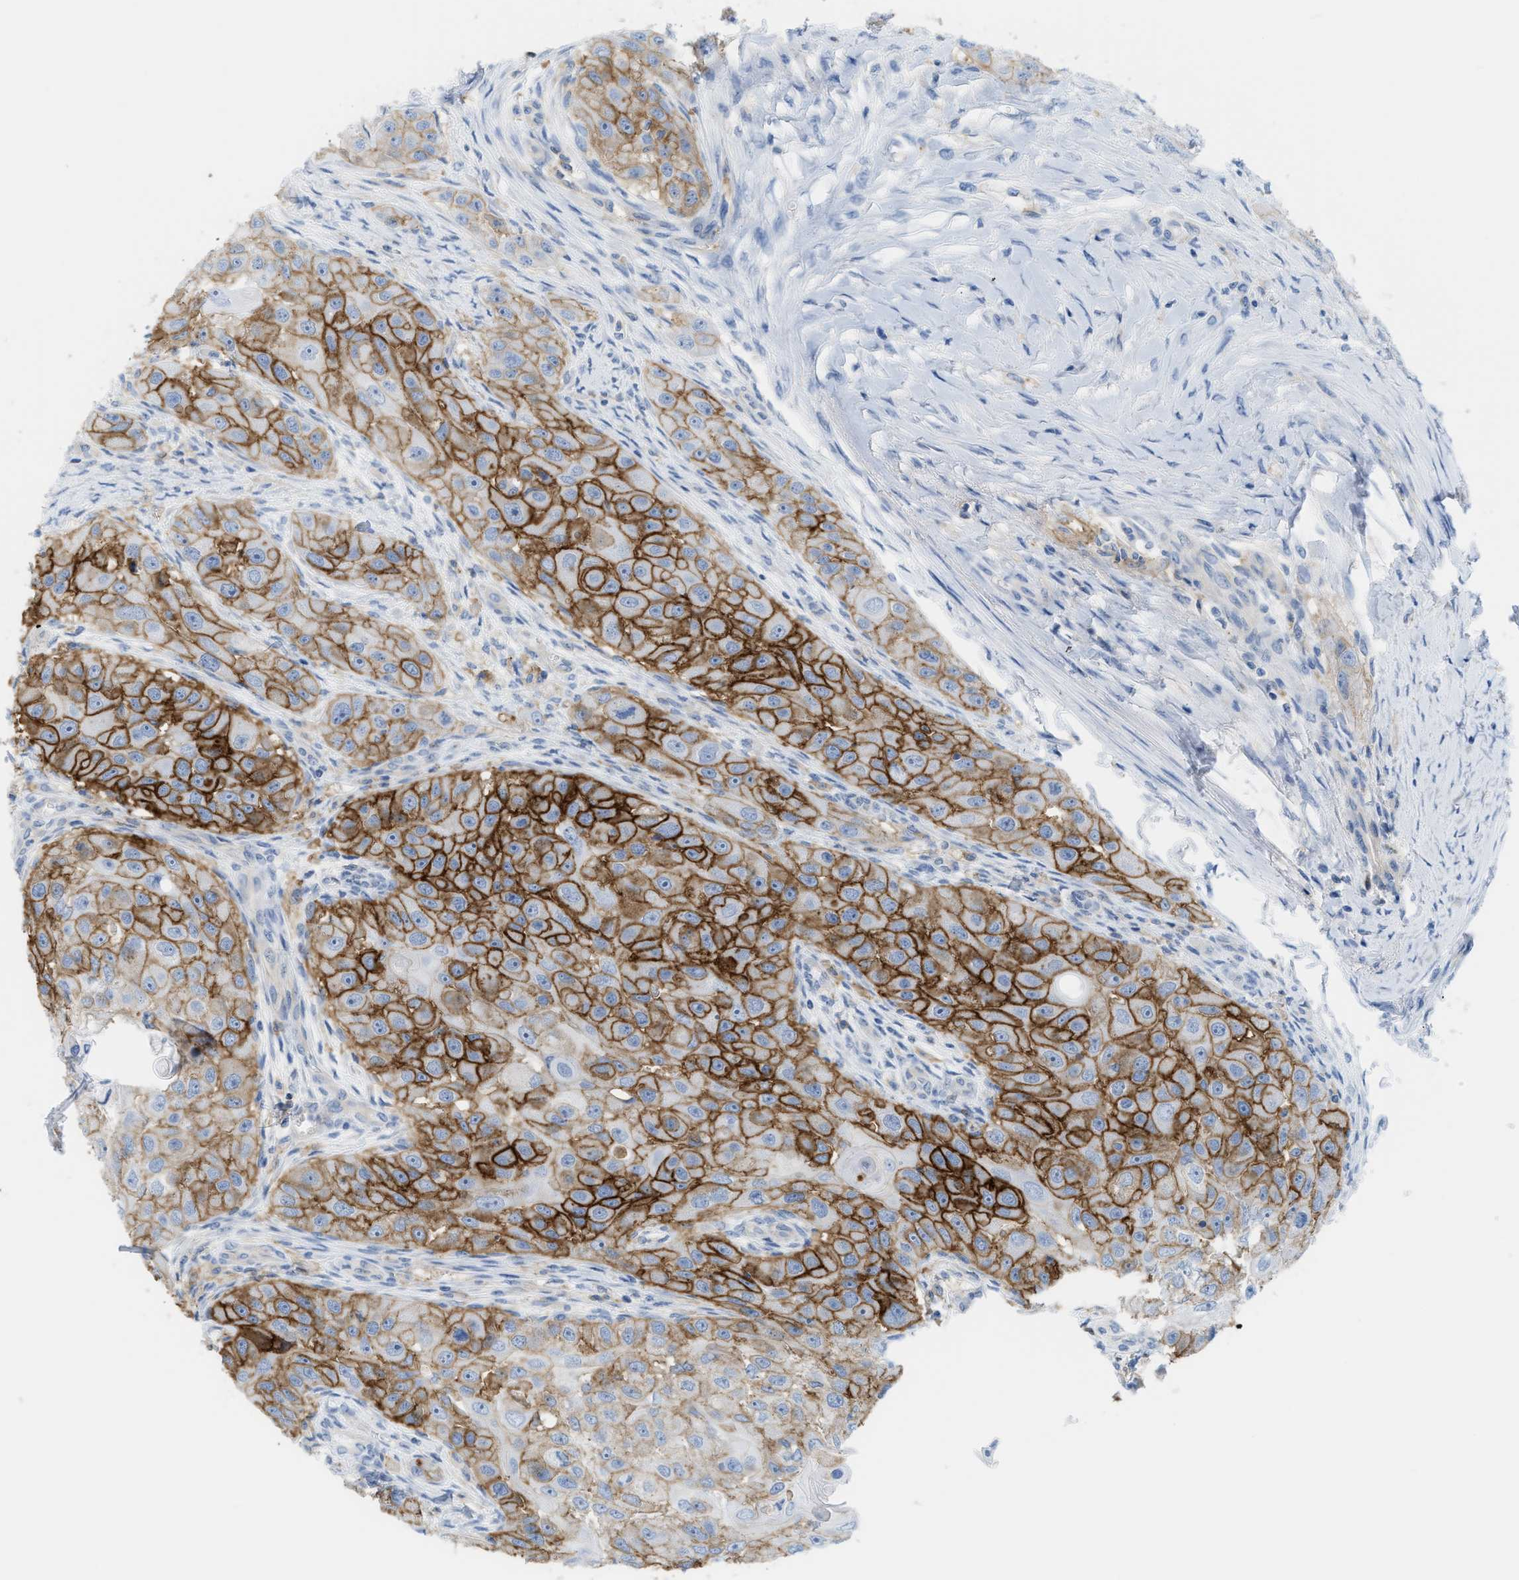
{"staining": {"intensity": "strong", "quantity": "25%-75%", "location": "cytoplasmic/membranous"}, "tissue": "head and neck cancer", "cell_type": "Tumor cells", "image_type": "cancer", "snomed": [{"axis": "morphology", "description": "Normal tissue, NOS"}, {"axis": "morphology", "description": "Squamous cell carcinoma, NOS"}, {"axis": "topography", "description": "Skeletal muscle"}, {"axis": "topography", "description": "Head-Neck"}], "caption": "Protein expression analysis of human head and neck cancer reveals strong cytoplasmic/membranous positivity in about 25%-75% of tumor cells. (DAB IHC, brown staining for protein, blue staining for nuclei).", "gene": "SLC3A2", "patient": {"sex": "male", "age": 51}}